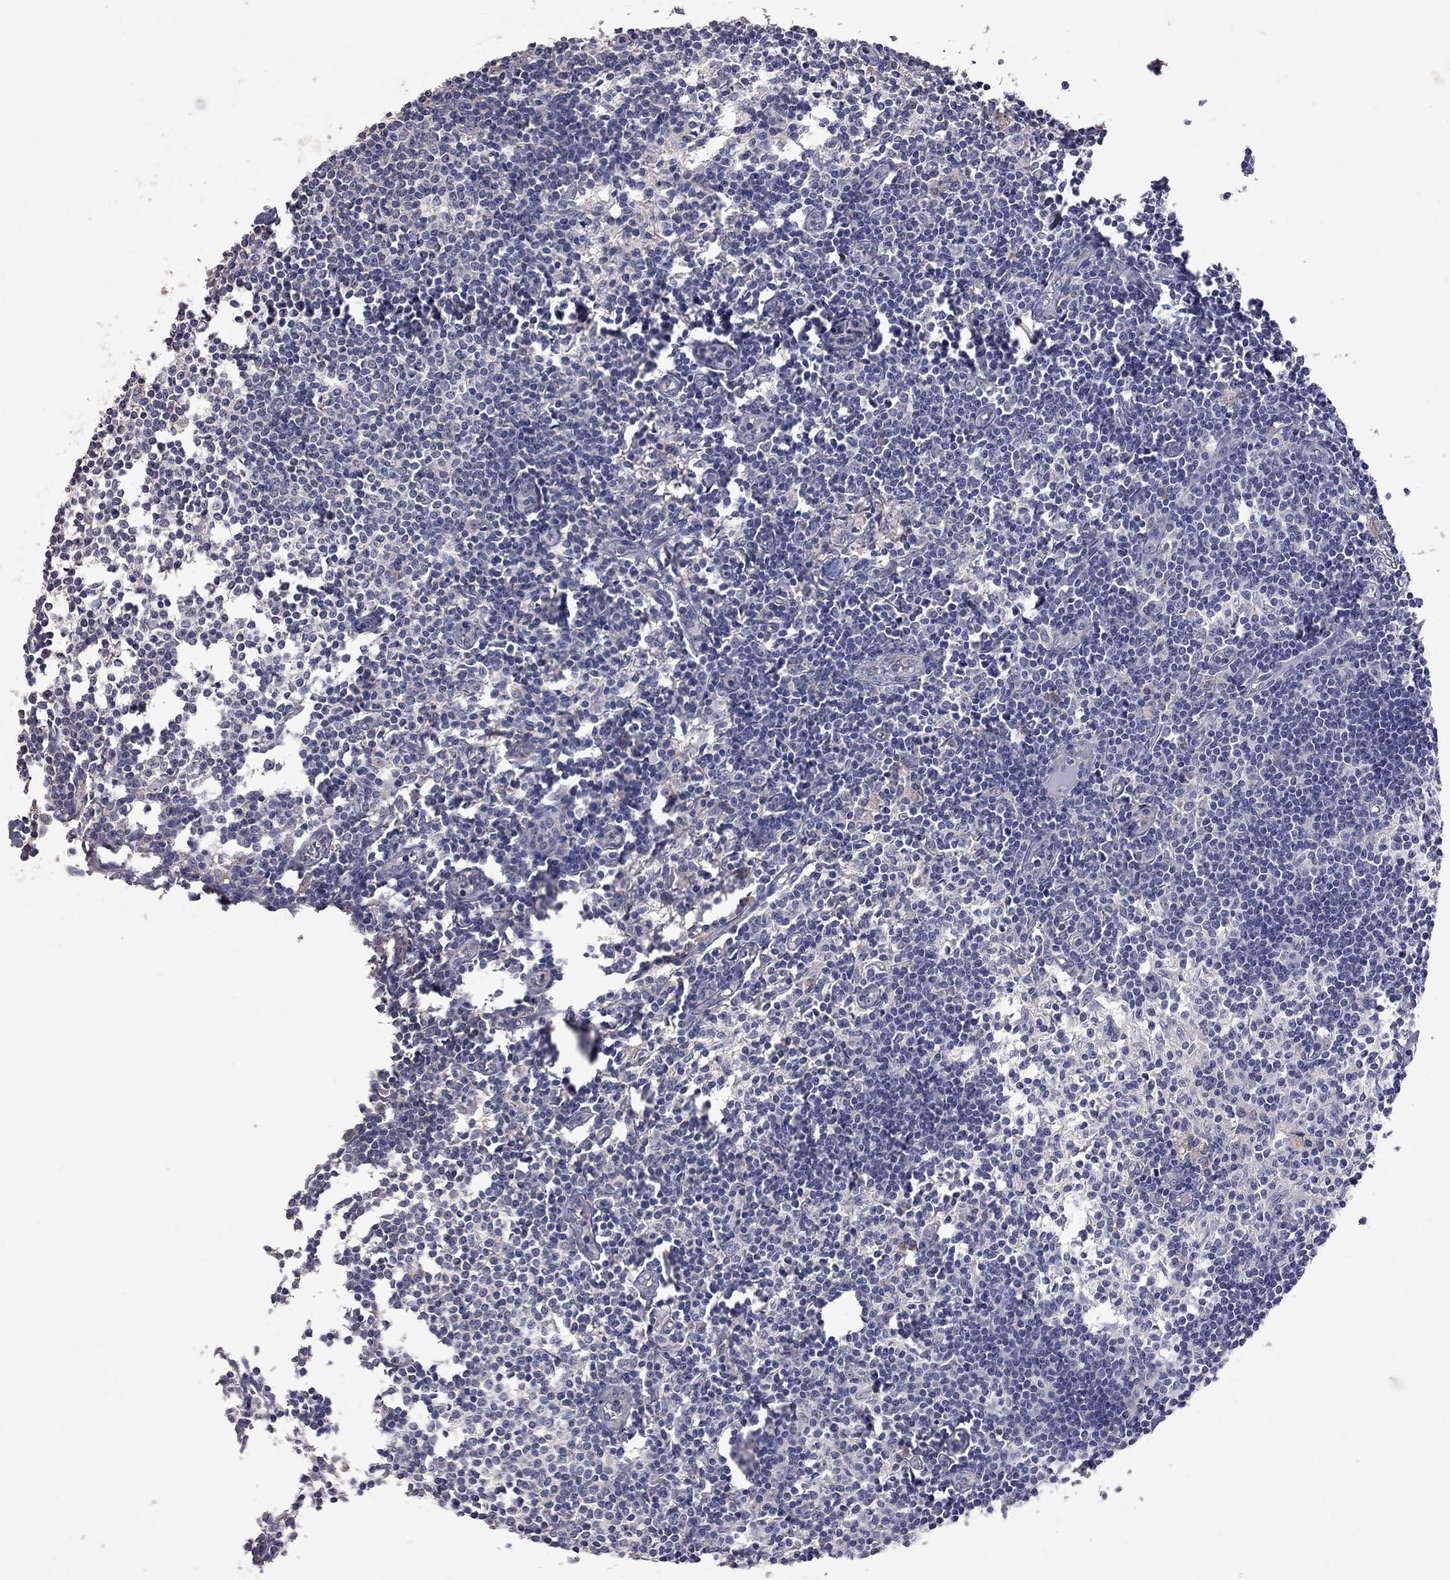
{"staining": {"intensity": "negative", "quantity": "none", "location": "none"}, "tissue": "lymph node", "cell_type": "Germinal center cells", "image_type": "normal", "snomed": [{"axis": "morphology", "description": "Normal tissue, NOS"}, {"axis": "topography", "description": "Lymph node"}], "caption": "An immunohistochemistry photomicrograph of unremarkable lymph node is shown. There is no staining in germinal center cells of lymph node.", "gene": "HTR6", "patient": {"sex": "male", "age": 59}}